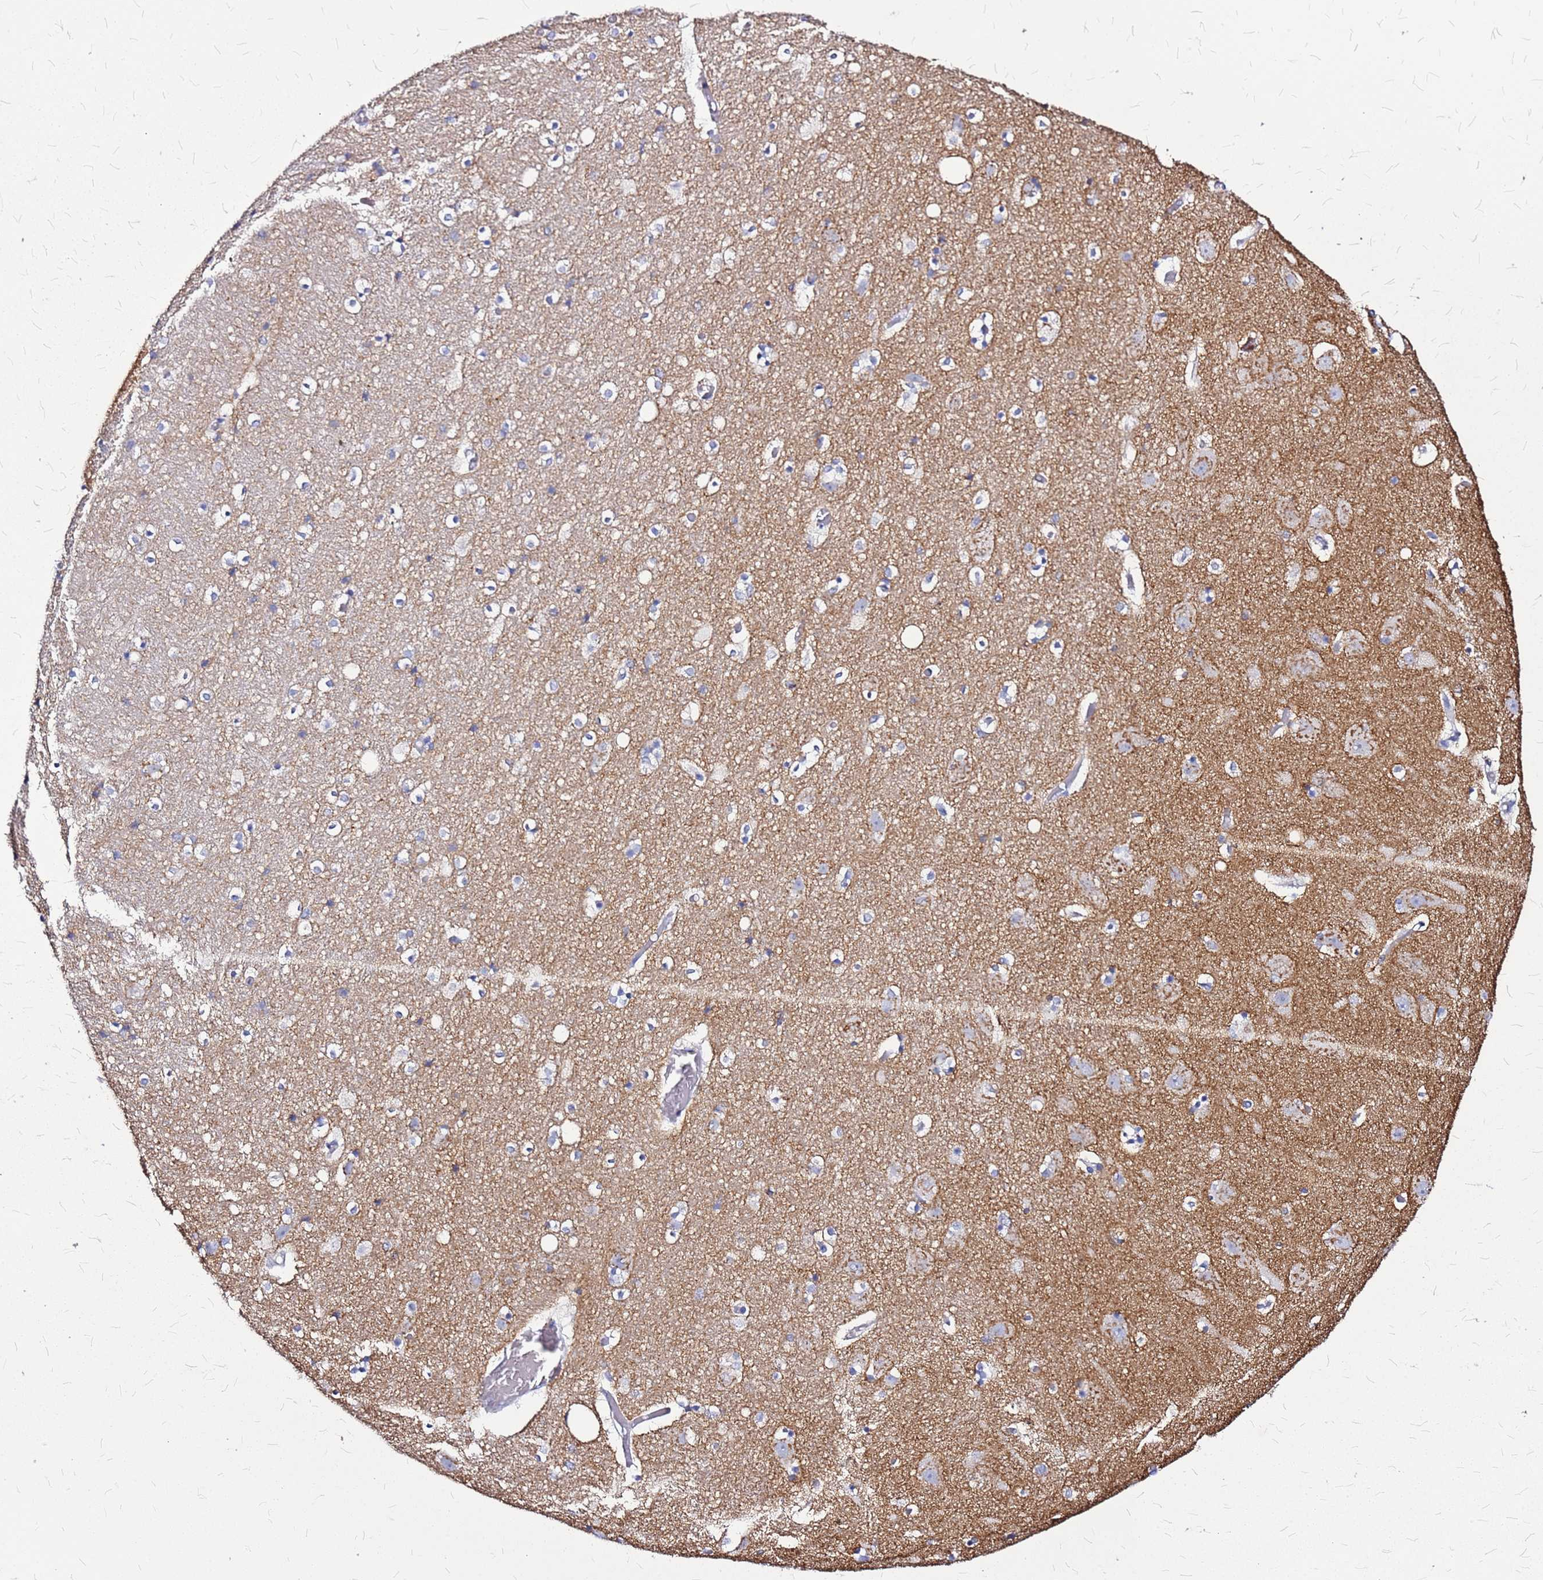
{"staining": {"intensity": "weak", "quantity": "<25%", "location": "cytoplasmic/membranous"}, "tissue": "hippocampus", "cell_type": "Glial cells", "image_type": "normal", "snomed": [{"axis": "morphology", "description": "Normal tissue, NOS"}, {"axis": "topography", "description": "Hippocampus"}], "caption": "DAB immunohistochemical staining of unremarkable human hippocampus exhibits no significant staining in glial cells.", "gene": "CASD1", "patient": {"sex": "female", "age": 52}}